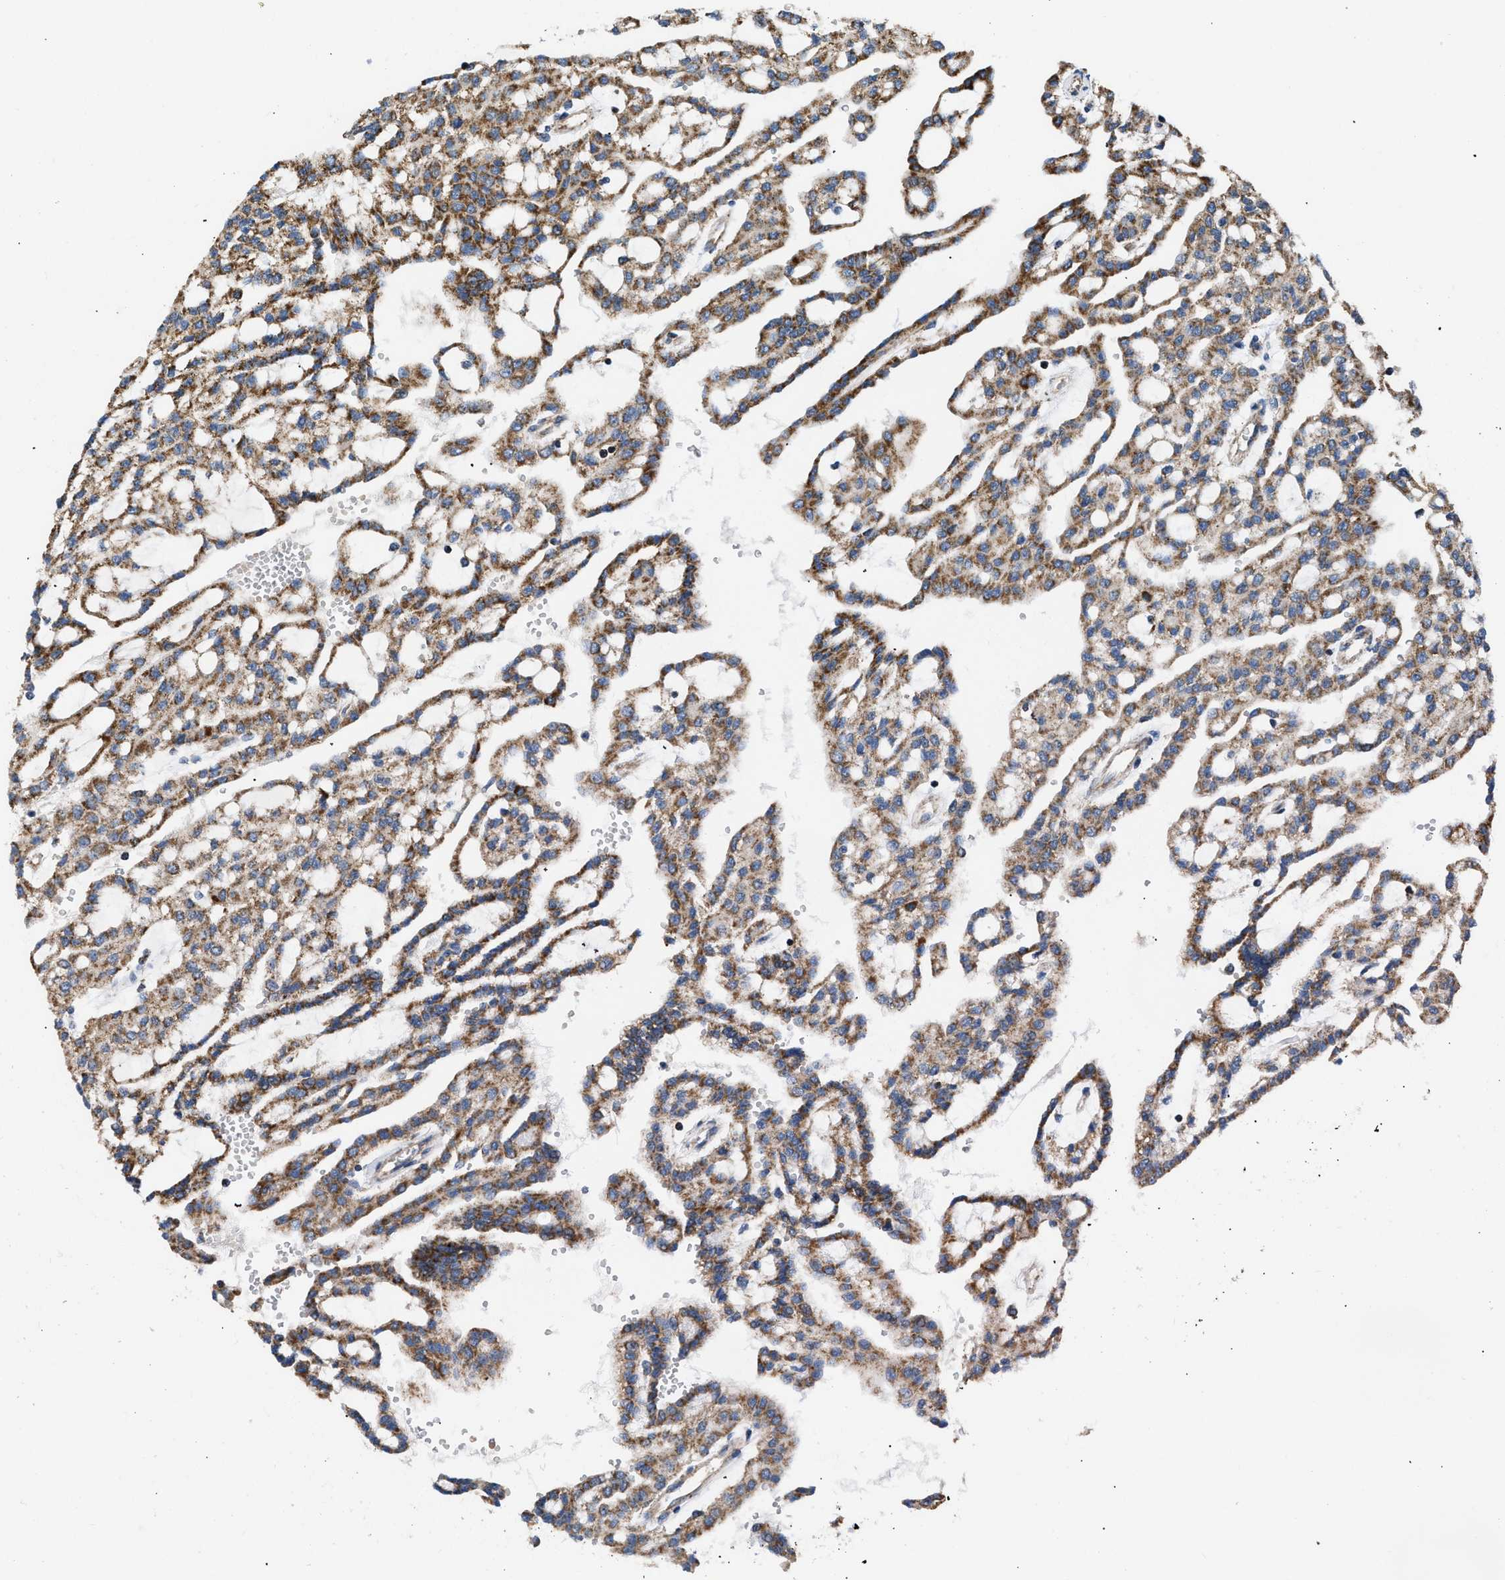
{"staining": {"intensity": "moderate", "quantity": ">75%", "location": "cytoplasmic/membranous"}, "tissue": "renal cancer", "cell_type": "Tumor cells", "image_type": "cancer", "snomed": [{"axis": "morphology", "description": "Adenocarcinoma, NOS"}, {"axis": "topography", "description": "Kidney"}], "caption": "IHC of adenocarcinoma (renal) demonstrates medium levels of moderate cytoplasmic/membranous expression in approximately >75% of tumor cells.", "gene": "OPTN", "patient": {"sex": "male", "age": 63}}